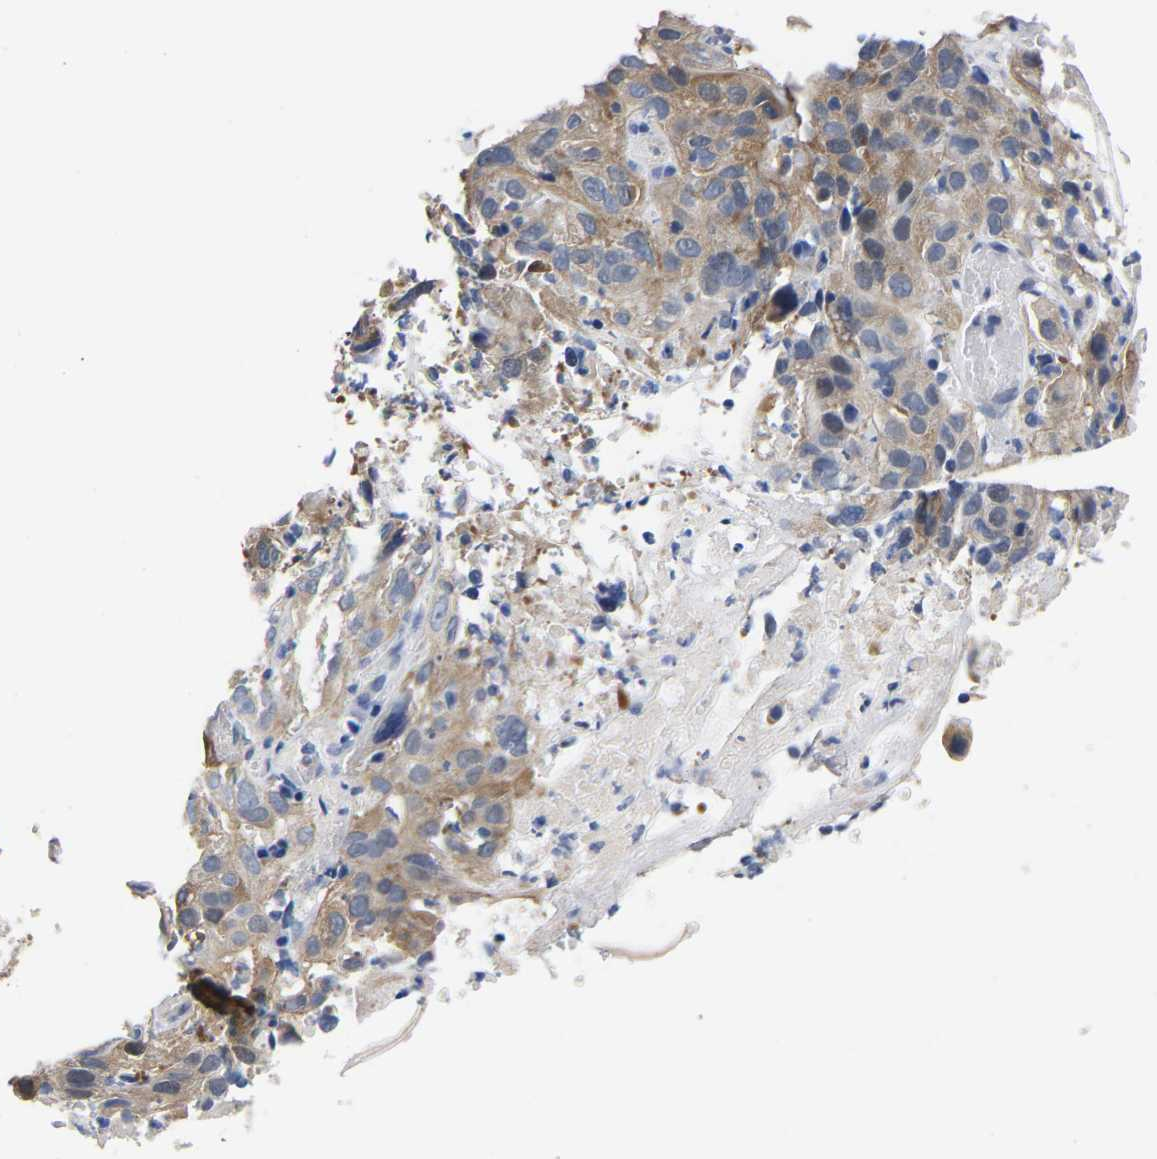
{"staining": {"intensity": "weak", "quantity": "<25%", "location": "cytoplasmic/membranous"}, "tissue": "cervical cancer", "cell_type": "Tumor cells", "image_type": "cancer", "snomed": [{"axis": "morphology", "description": "Squamous cell carcinoma, NOS"}, {"axis": "topography", "description": "Cervix"}], "caption": "An immunohistochemistry (IHC) image of cervical squamous cell carcinoma is shown. There is no staining in tumor cells of cervical squamous cell carcinoma.", "gene": "CCDC6", "patient": {"sex": "female", "age": 32}}